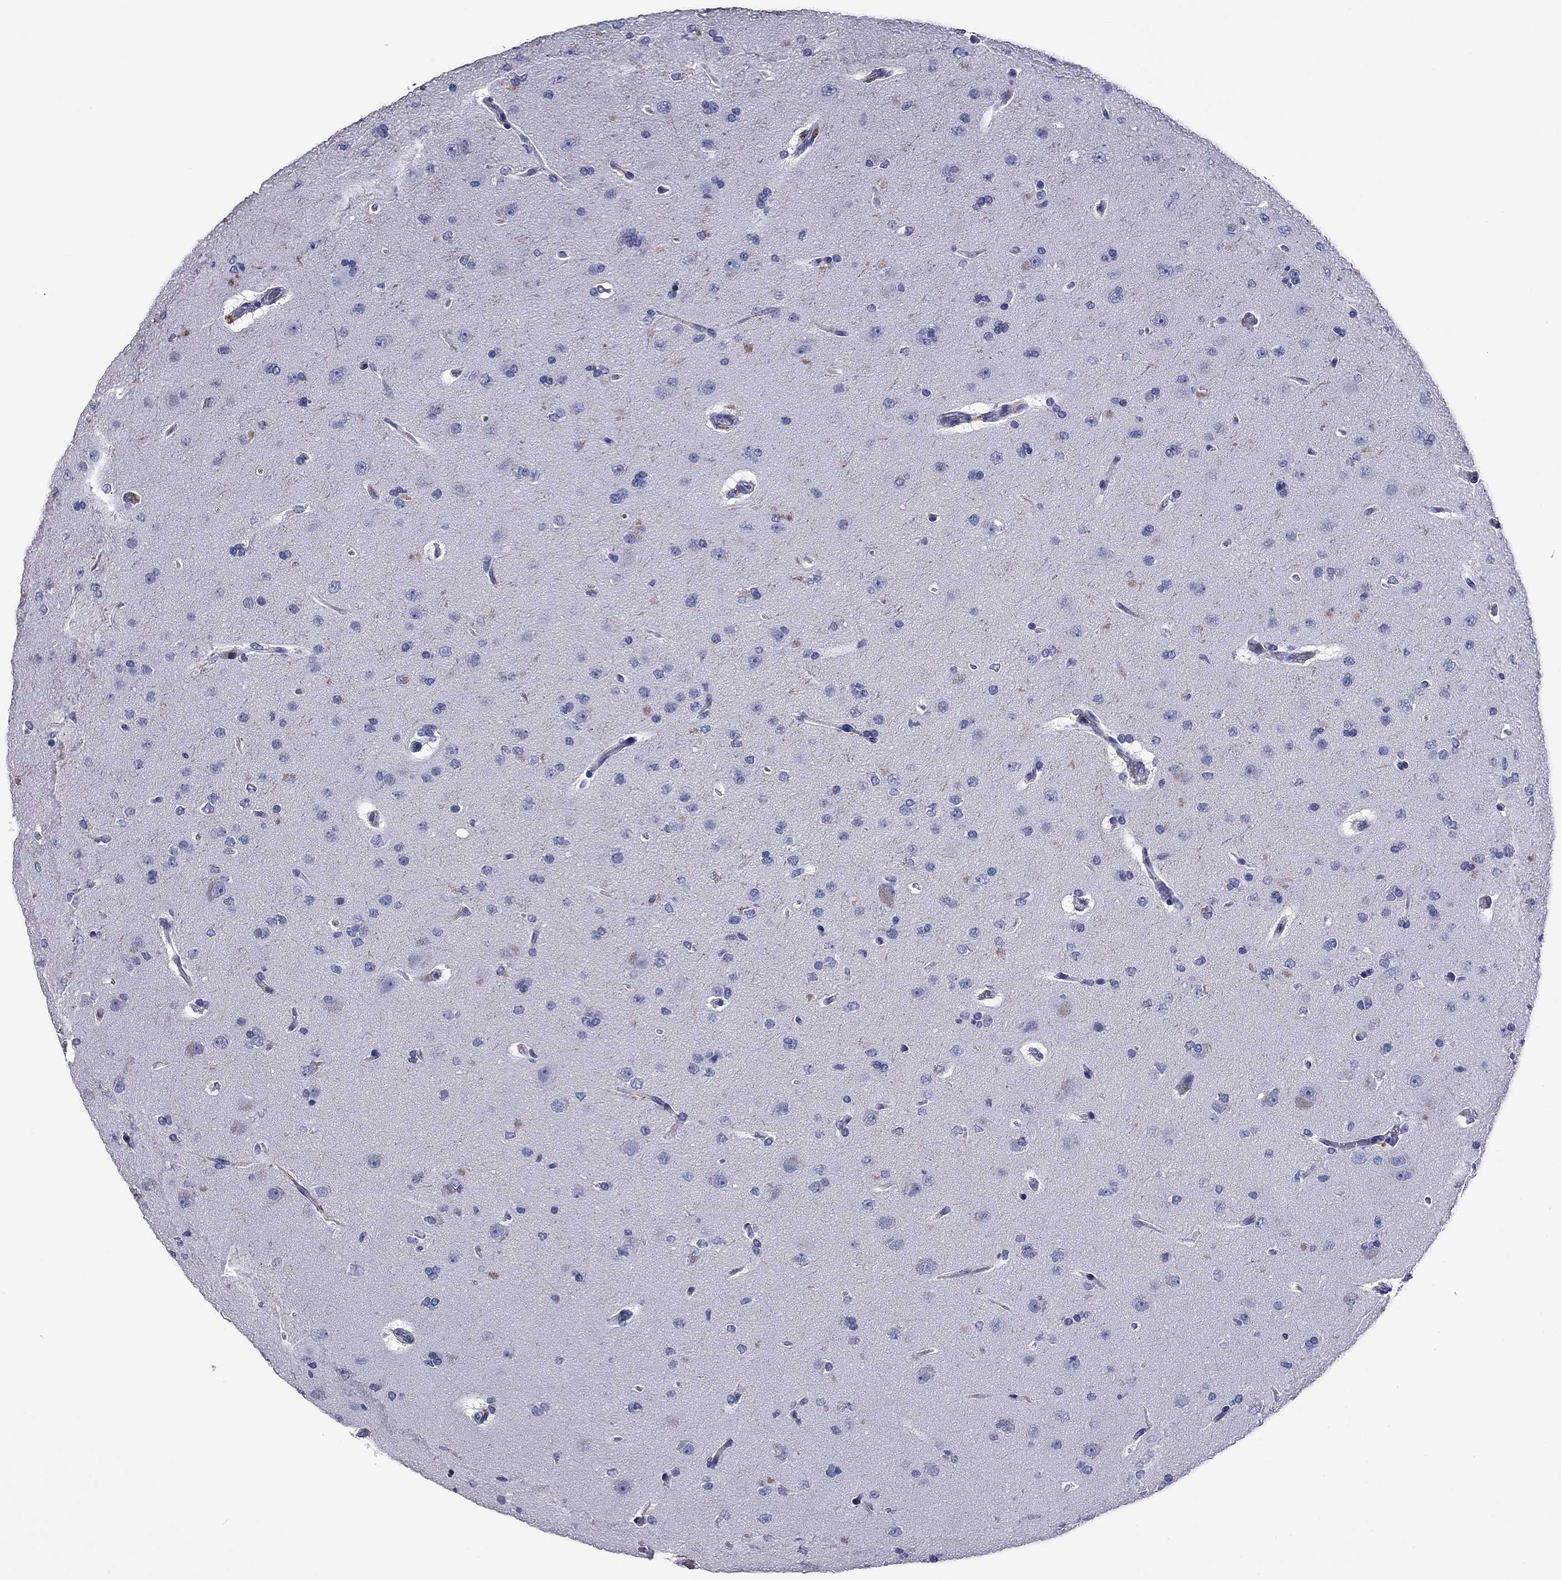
{"staining": {"intensity": "negative", "quantity": "none", "location": "none"}, "tissue": "glioma", "cell_type": "Tumor cells", "image_type": "cancer", "snomed": [{"axis": "morphology", "description": "Glioma, malignant, NOS"}, {"axis": "topography", "description": "Cerebral cortex"}], "caption": "Immunohistochemical staining of human glioma (malignant) displays no significant positivity in tumor cells.", "gene": "GZMK", "patient": {"sex": "male", "age": 58}}